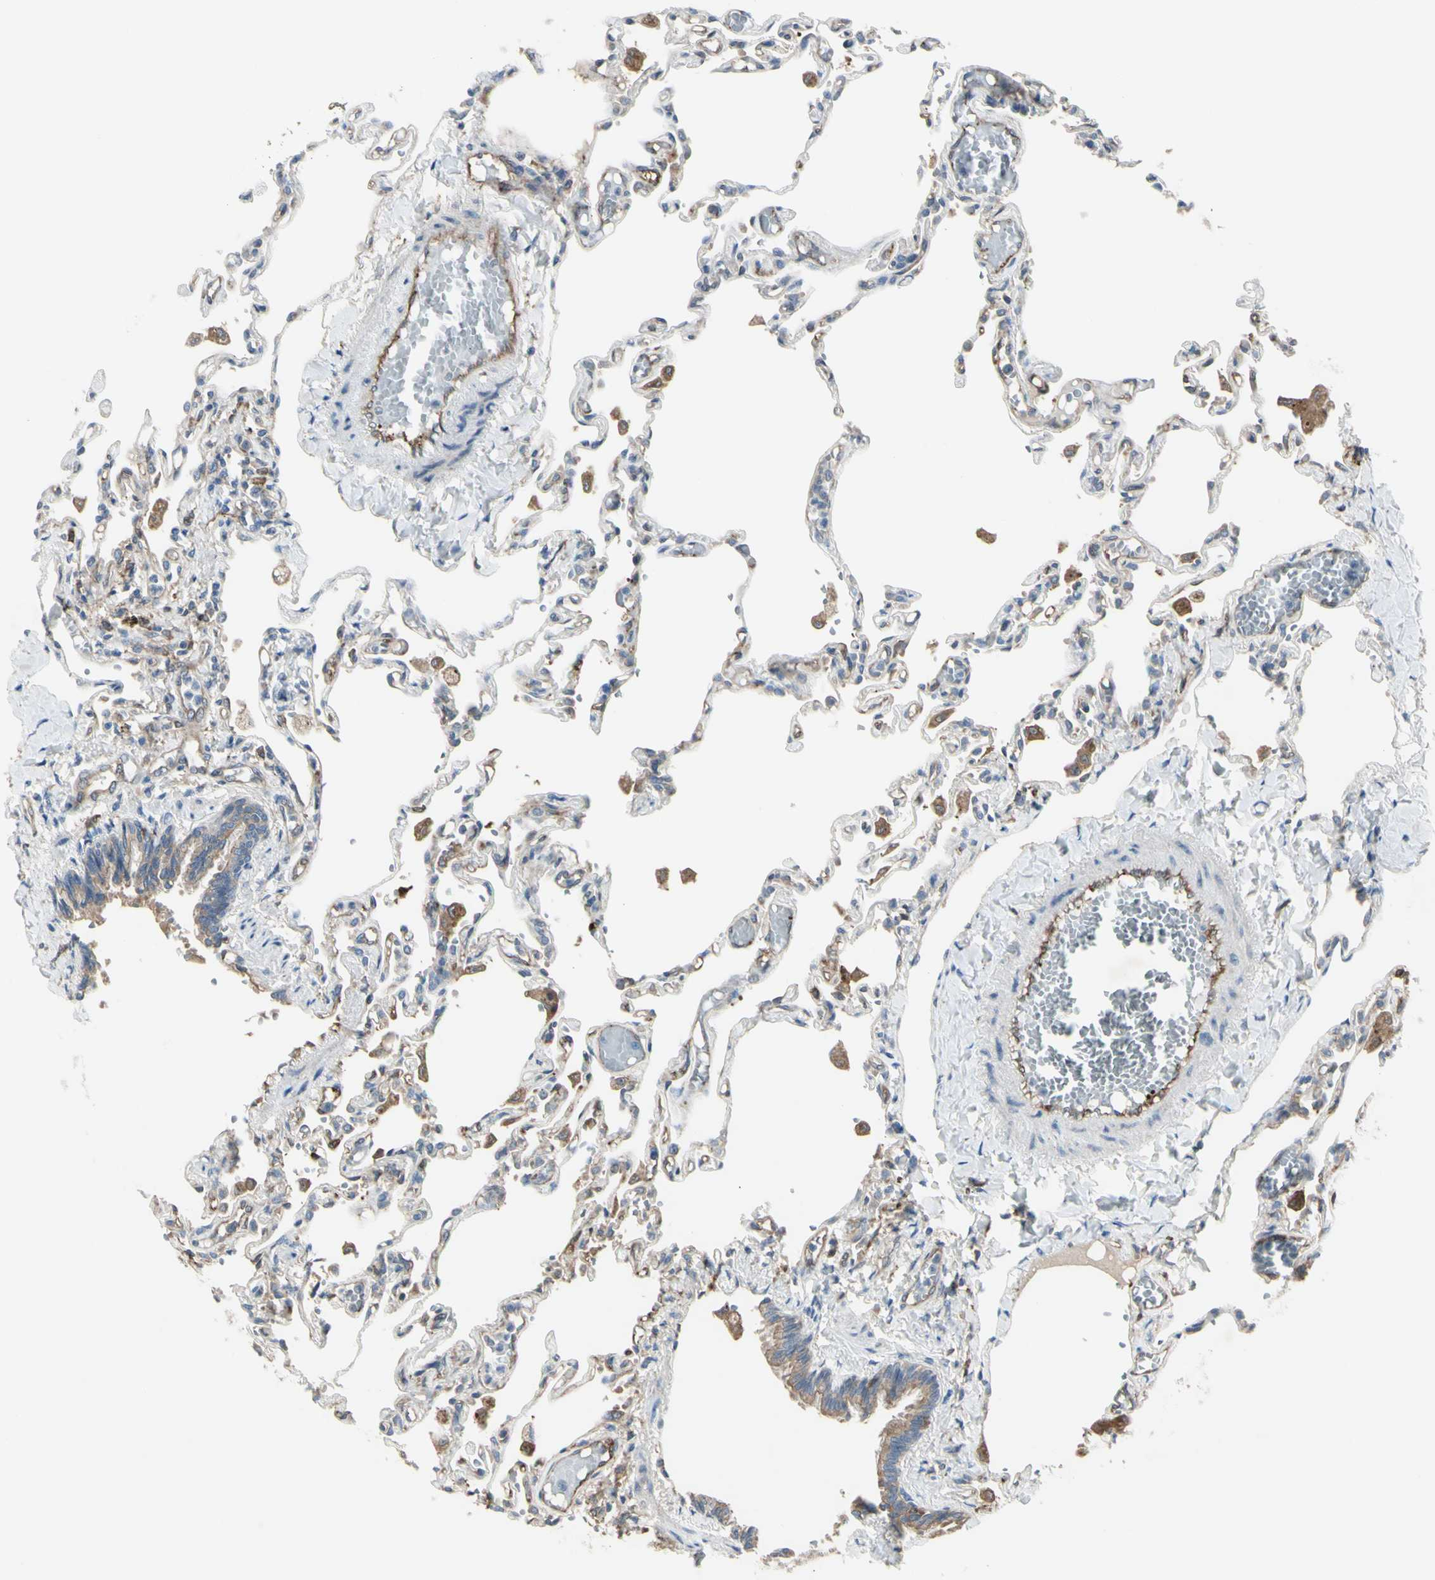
{"staining": {"intensity": "moderate", "quantity": "25%-75%", "location": "cytoplasmic/membranous"}, "tissue": "lung", "cell_type": "Alveolar cells", "image_type": "normal", "snomed": [{"axis": "morphology", "description": "Normal tissue, NOS"}, {"axis": "topography", "description": "Lung"}], "caption": "A high-resolution photomicrograph shows immunohistochemistry (IHC) staining of unremarkable lung, which reveals moderate cytoplasmic/membranous staining in about 25%-75% of alveolar cells. (Brightfield microscopy of DAB IHC at high magnification).", "gene": "IGSF9B", "patient": {"sex": "male", "age": 21}}